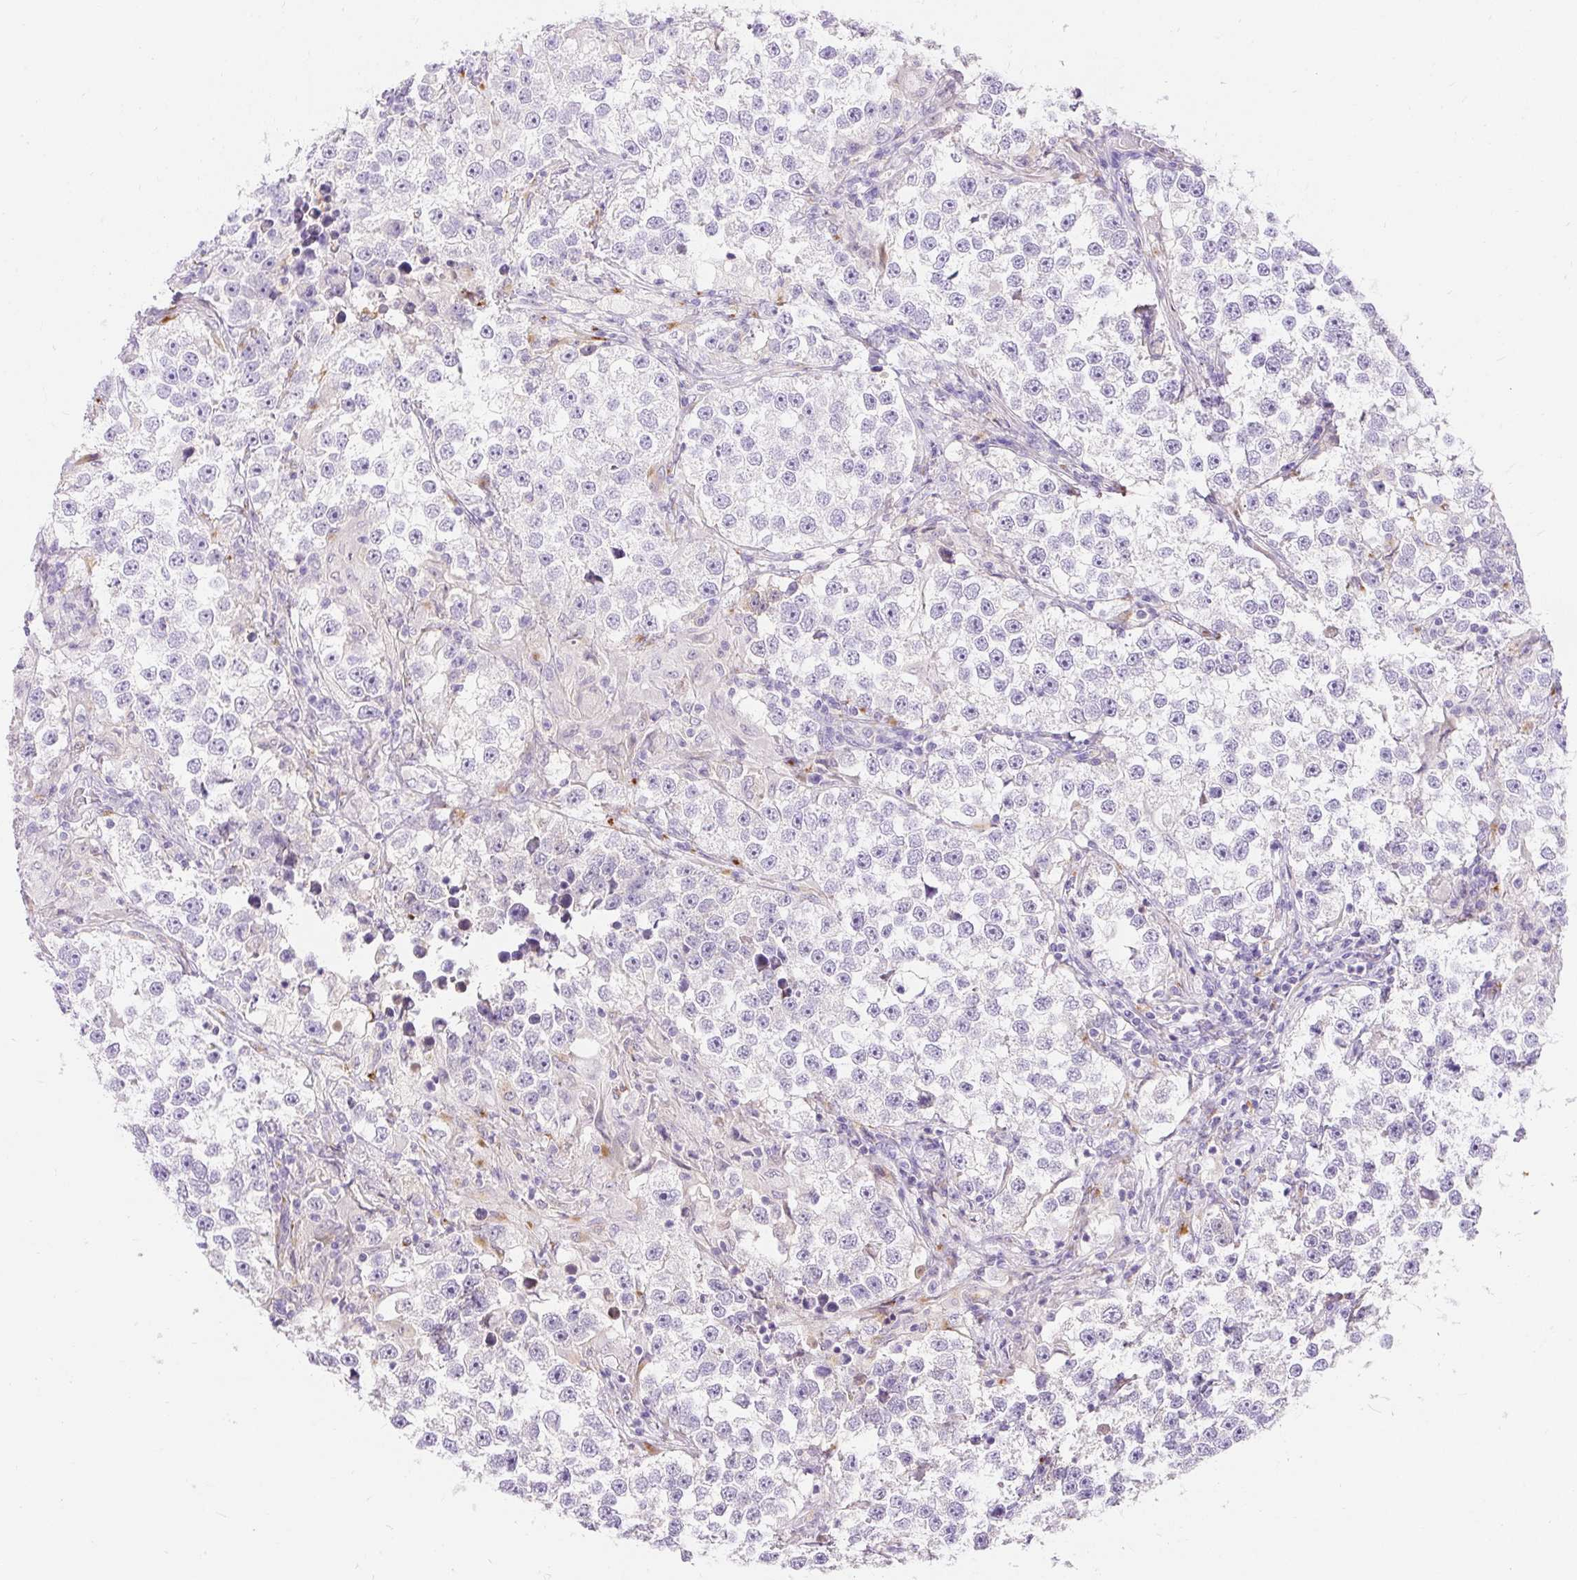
{"staining": {"intensity": "negative", "quantity": "none", "location": "none"}, "tissue": "testis cancer", "cell_type": "Tumor cells", "image_type": "cancer", "snomed": [{"axis": "morphology", "description": "Seminoma, NOS"}, {"axis": "topography", "description": "Testis"}], "caption": "There is no significant expression in tumor cells of seminoma (testis). The staining is performed using DAB brown chromogen with nuclei counter-stained in using hematoxylin.", "gene": "TMEM150C", "patient": {"sex": "male", "age": 46}}